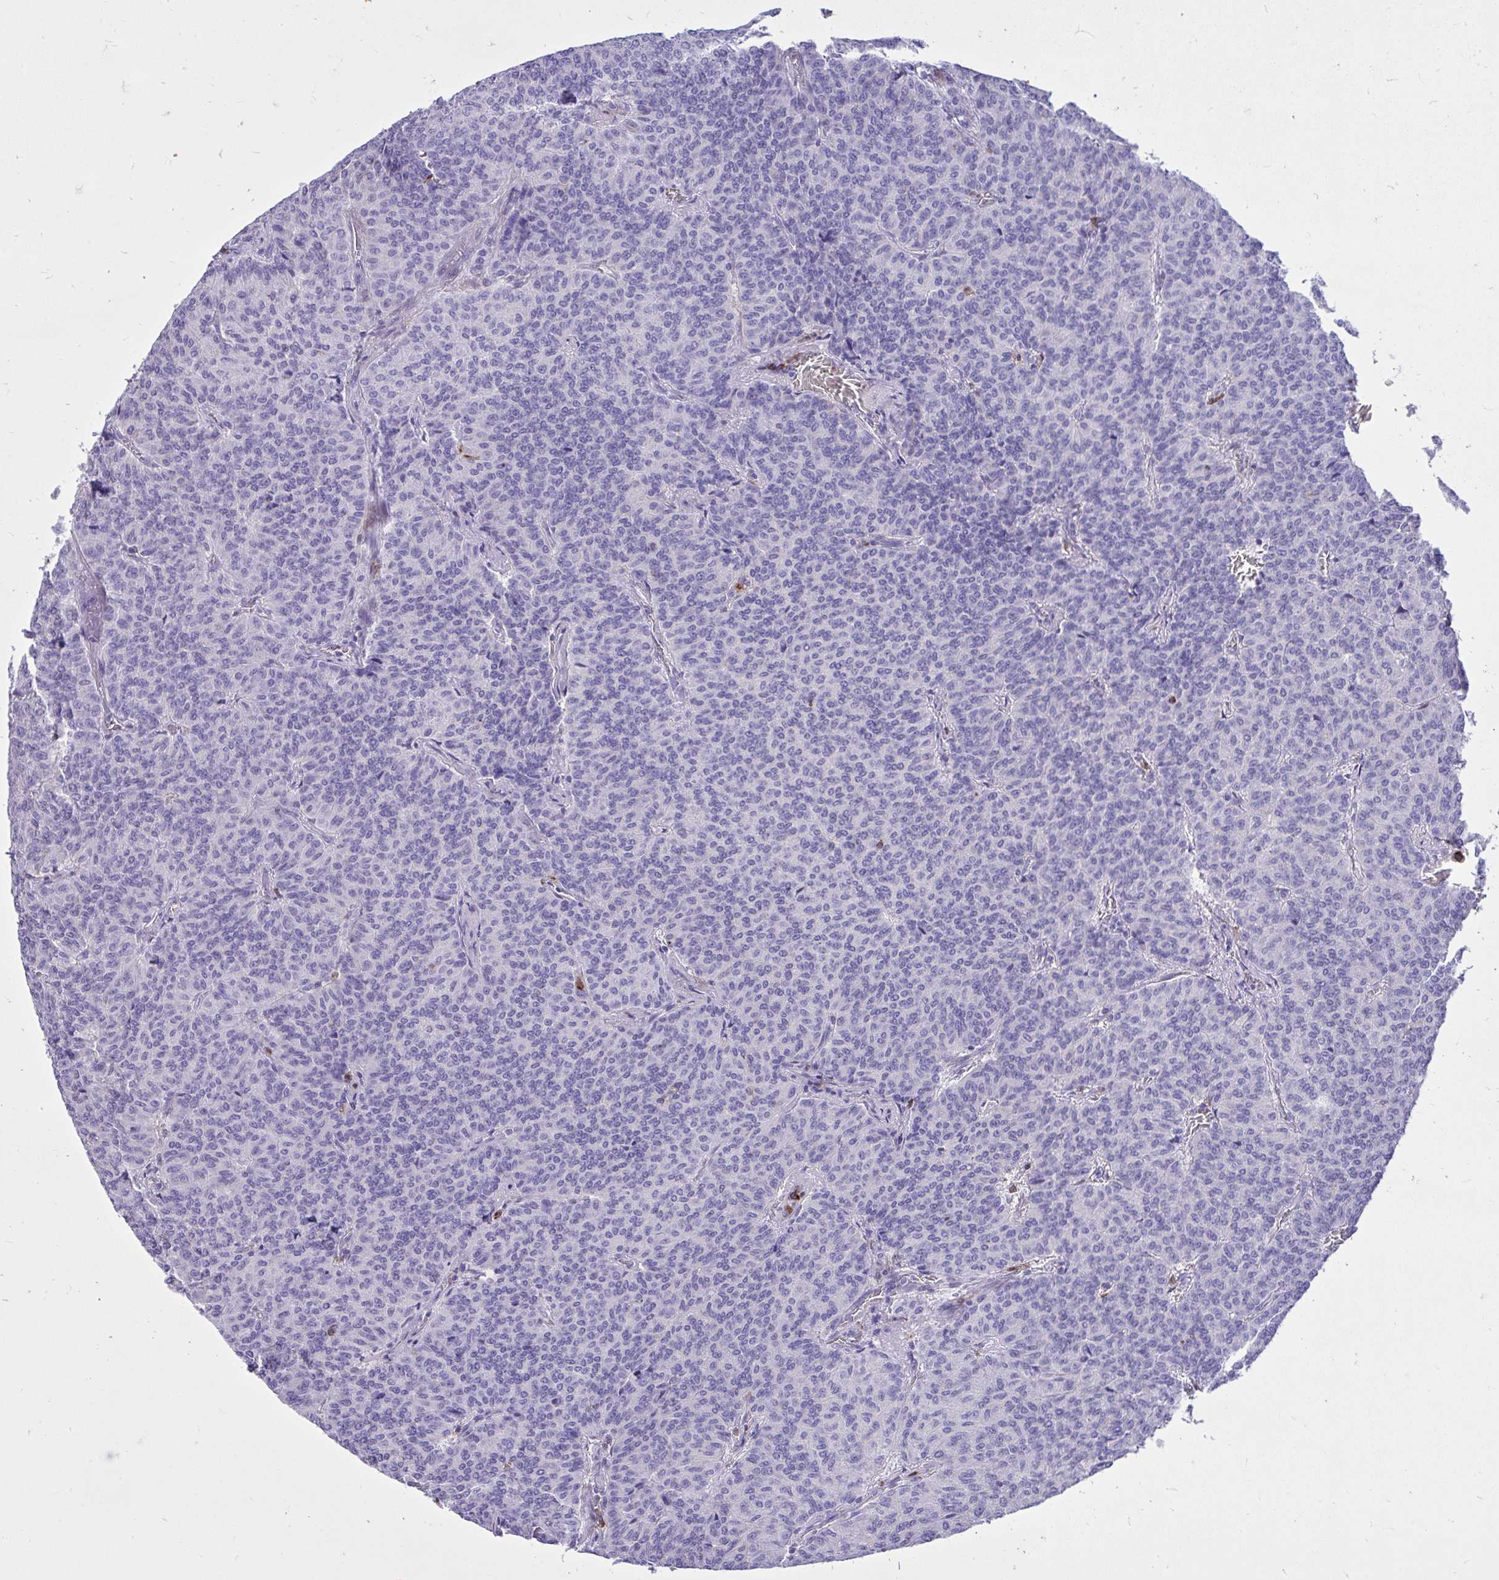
{"staining": {"intensity": "negative", "quantity": "none", "location": "none"}, "tissue": "carcinoid", "cell_type": "Tumor cells", "image_type": "cancer", "snomed": [{"axis": "morphology", "description": "Carcinoid, malignant, NOS"}, {"axis": "topography", "description": "Lung"}], "caption": "Photomicrograph shows no significant protein expression in tumor cells of malignant carcinoid.", "gene": "TLR7", "patient": {"sex": "male", "age": 61}}